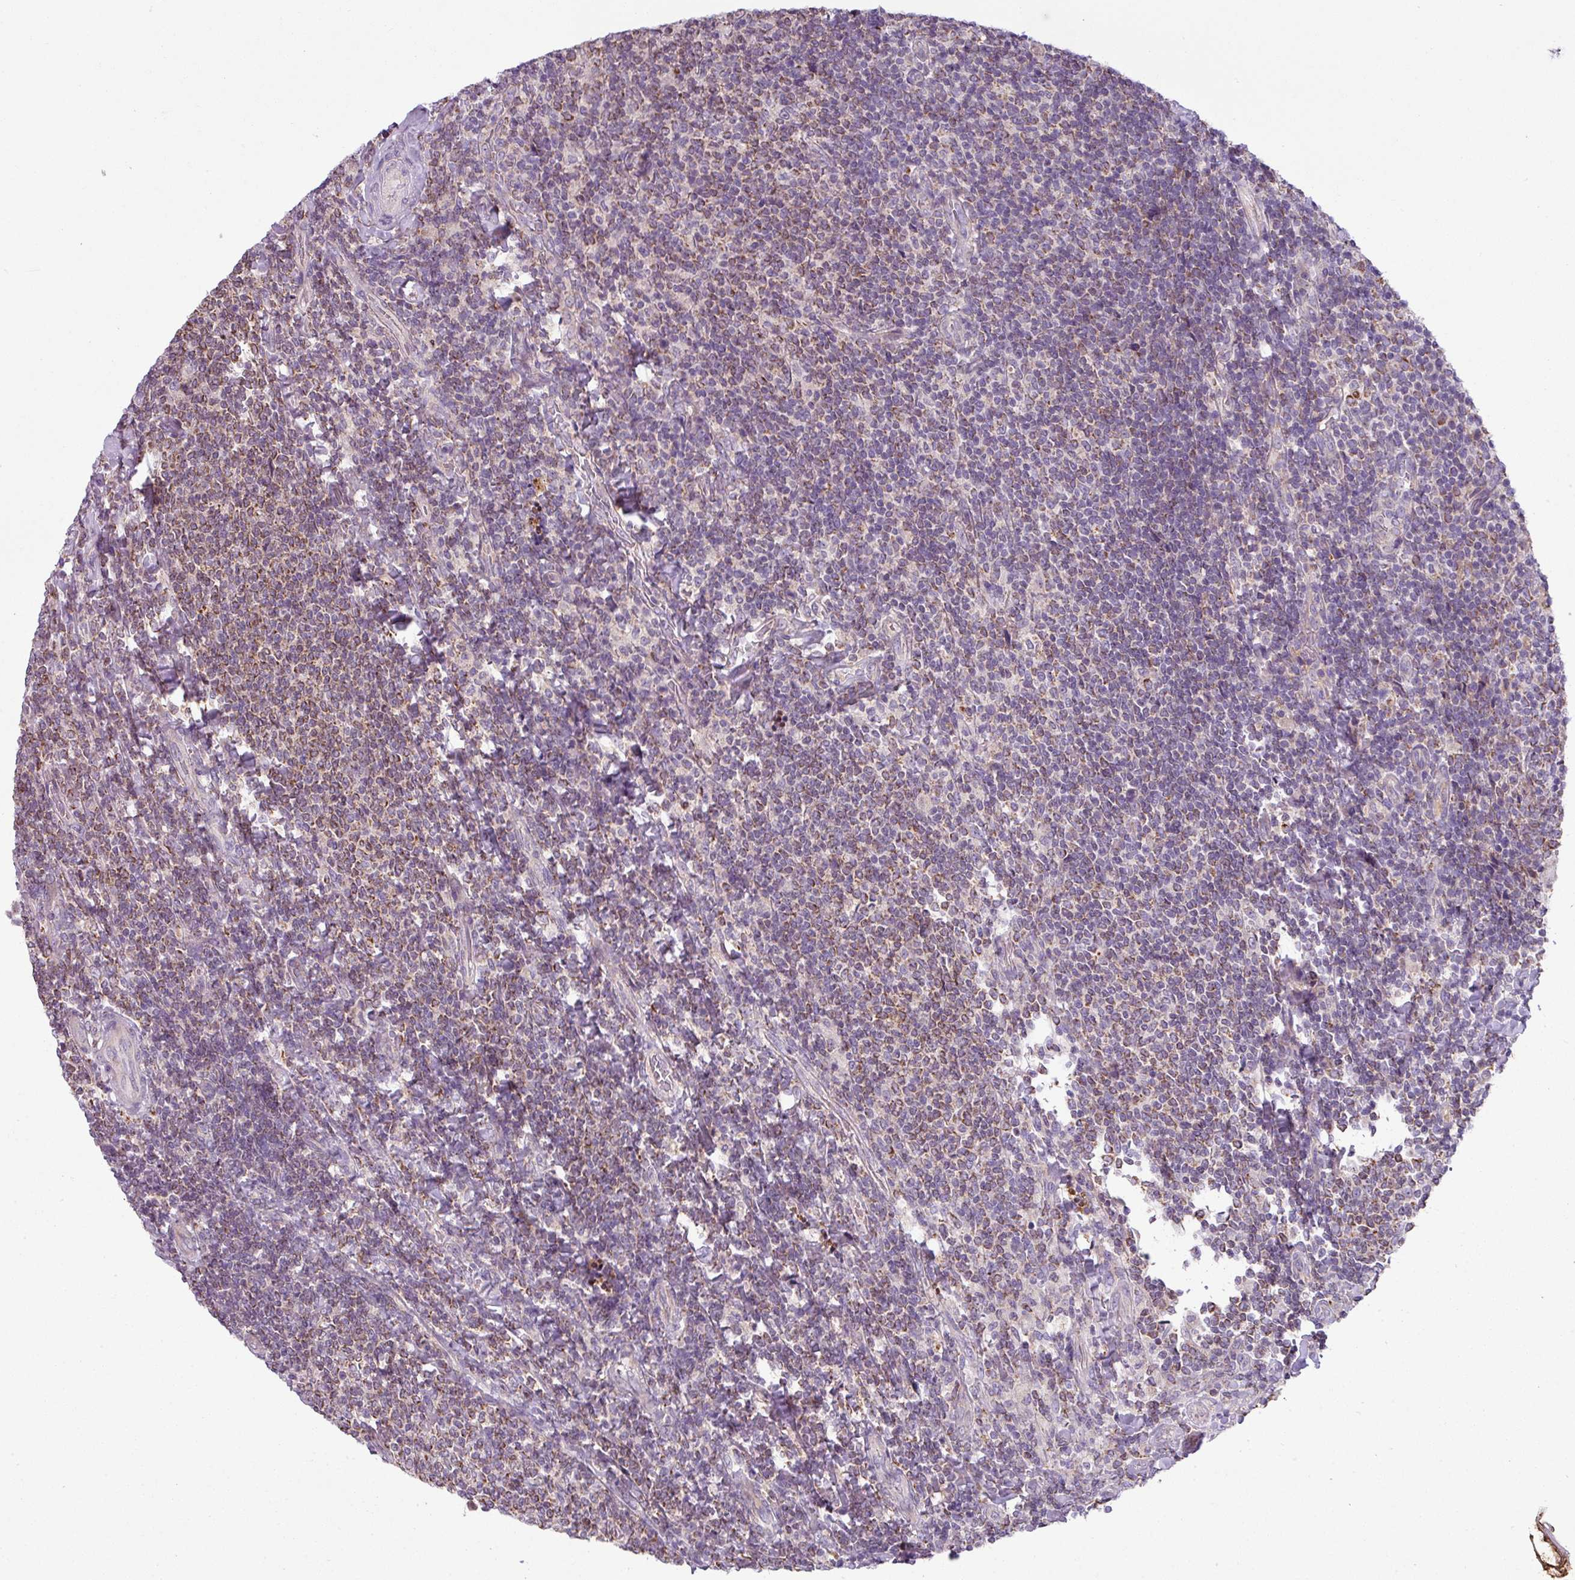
{"staining": {"intensity": "moderate", "quantity": ">75%", "location": "cytoplasmic/membranous"}, "tissue": "lymphoma", "cell_type": "Tumor cells", "image_type": "cancer", "snomed": [{"axis": "morphology", "description": "Malignant lymphoma, non-Hodgkin's type, Low grade"}, {"axis": "topography", "description": "Lymph node"}], "caption": "Immunohistochemical staining of lymphoma exhibits medium levels of moderate cytoplasmic/membranous protein positivity in approximately >75% of tumor cells. The protein of interest is shown in brown color, while the nuclei are stained blue.", "gene": "LRRC9", "patient": {"sex": "male", "age": 52}}